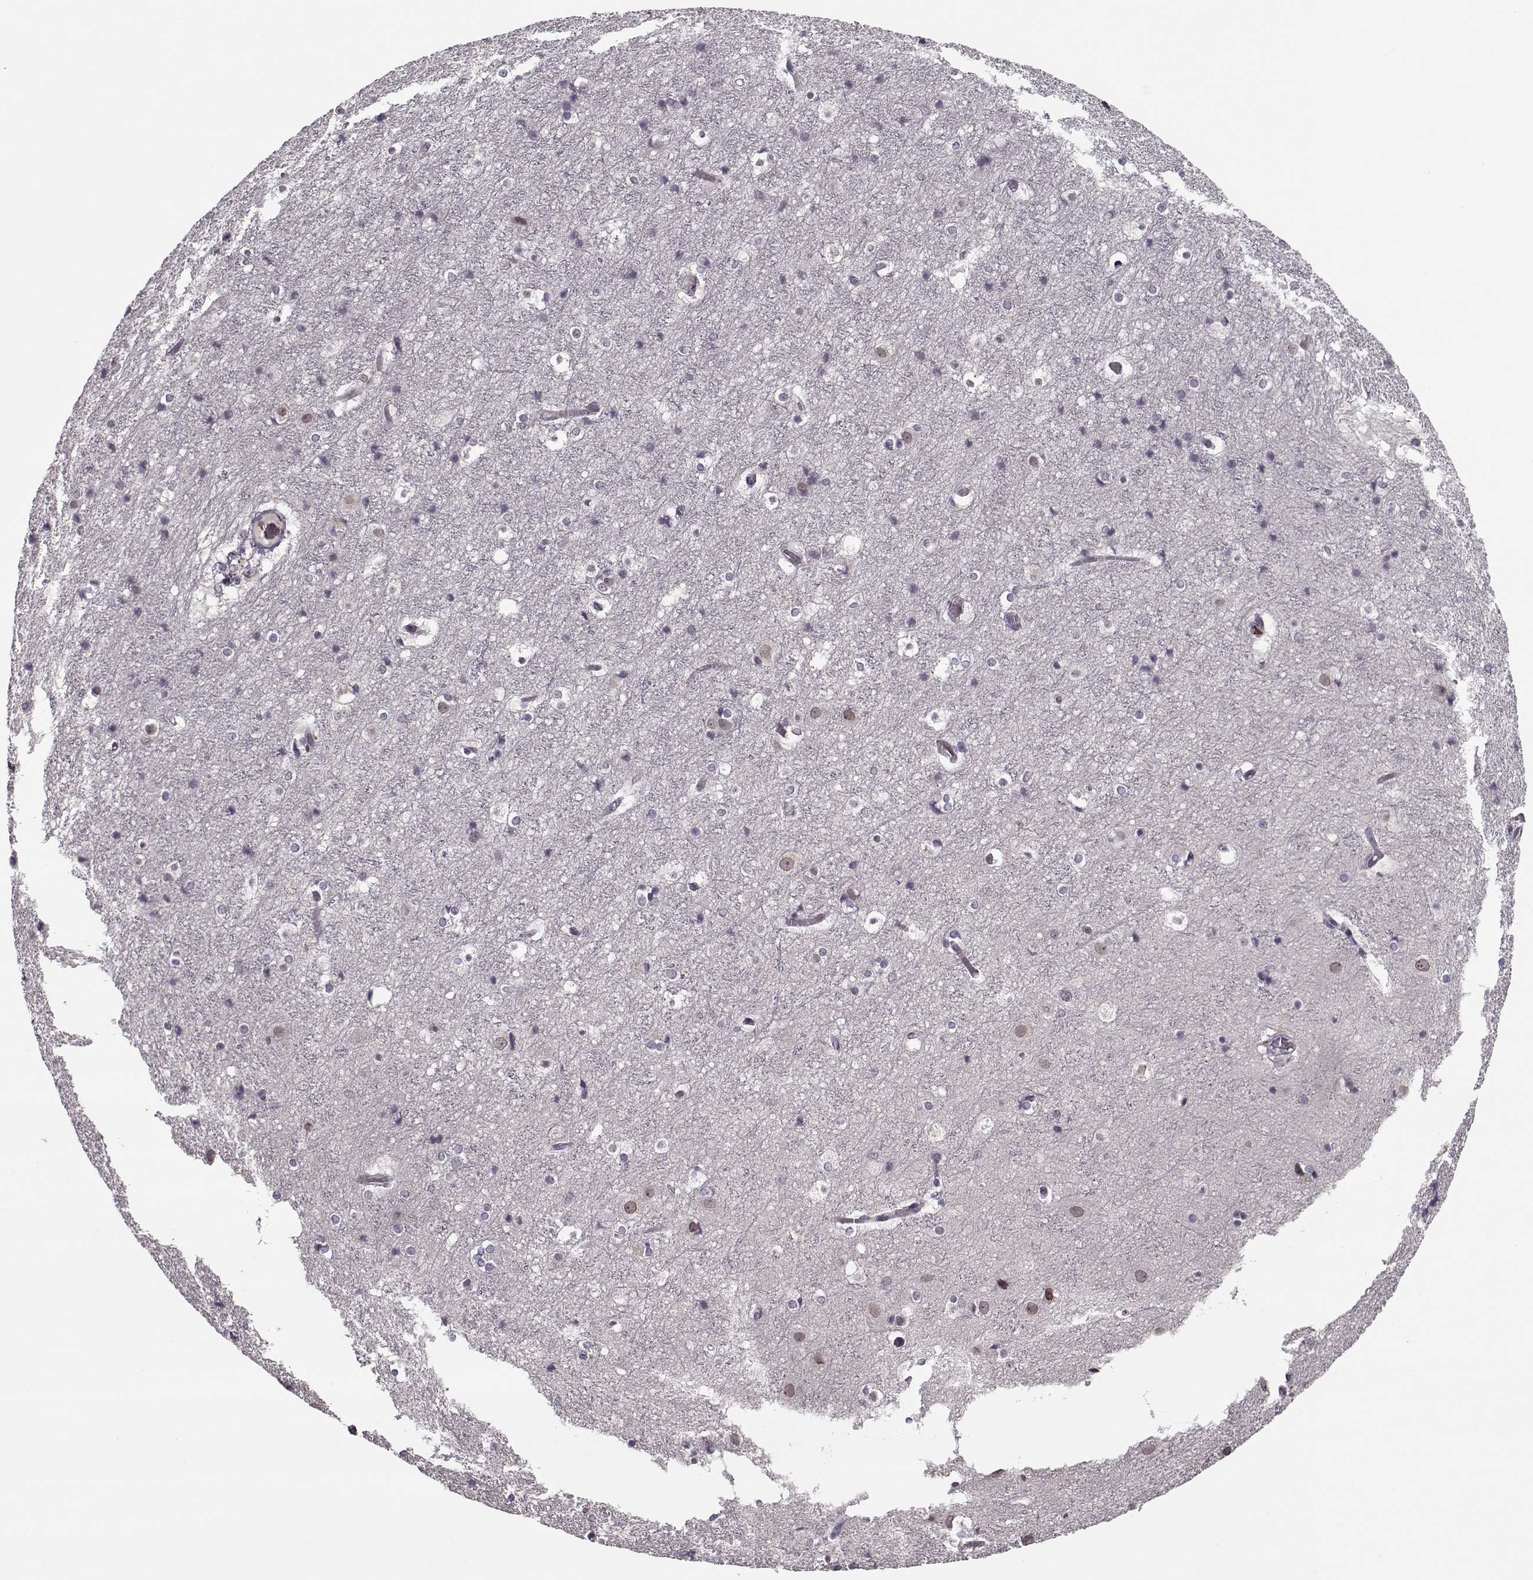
{"staining": {"intensity": "negative", "quantity": "none", "location": "none"}, "tissue": "cerebral cortex", "cell_type": "Endothelial cells", "image_type": "normal", "snomed": [{"axis": "morphology", "description": "Normal tissue, NOS"}, {"axis": "topography", "description": "Cerebral cortex"}], "caption": "The histopathology image displays no staining of endothelial cells in benign cerebral cortex. (Immunohistochemistry, brightfield microscopy, high magnification).", "gene": "DNAI3", "patient": {"sex": "female", "age": 52}}